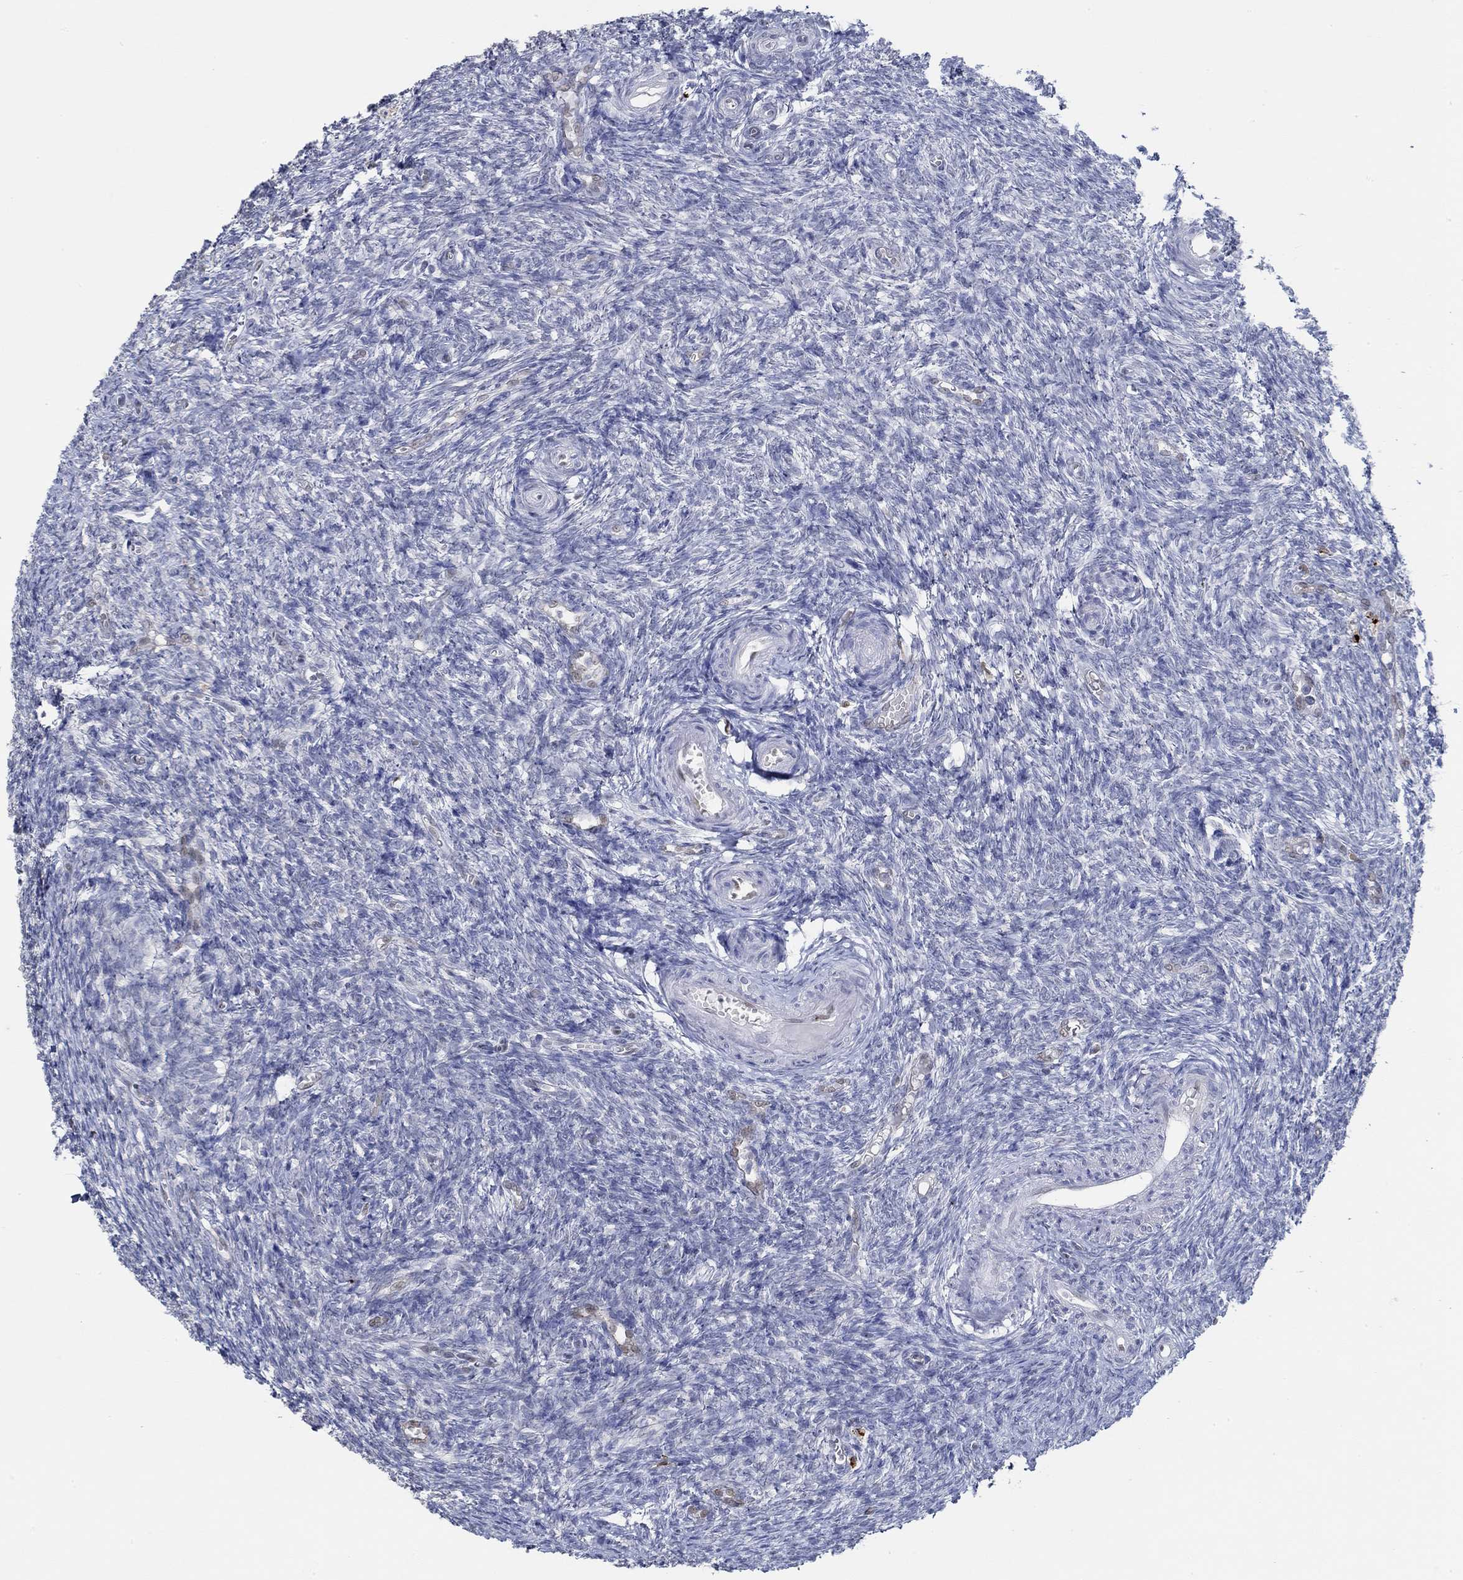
{"staining": {"intensity": "negative", "quantity": "none", "location": "none"}, "tissue": "ovary", "cell_type": "Follicle cells", "image_type": "normal", "snomed": [{"axis": "morphology", "description": "Normal tissue, NOS"}, {"axis": "topography", "description": "Ovary"}], "caption": "Histopathology image shows no significant protein positivity in follicle cells of unremarkable ovary.", "gene": "GATA2", "patient": {"sex": "female", "age": 43}}